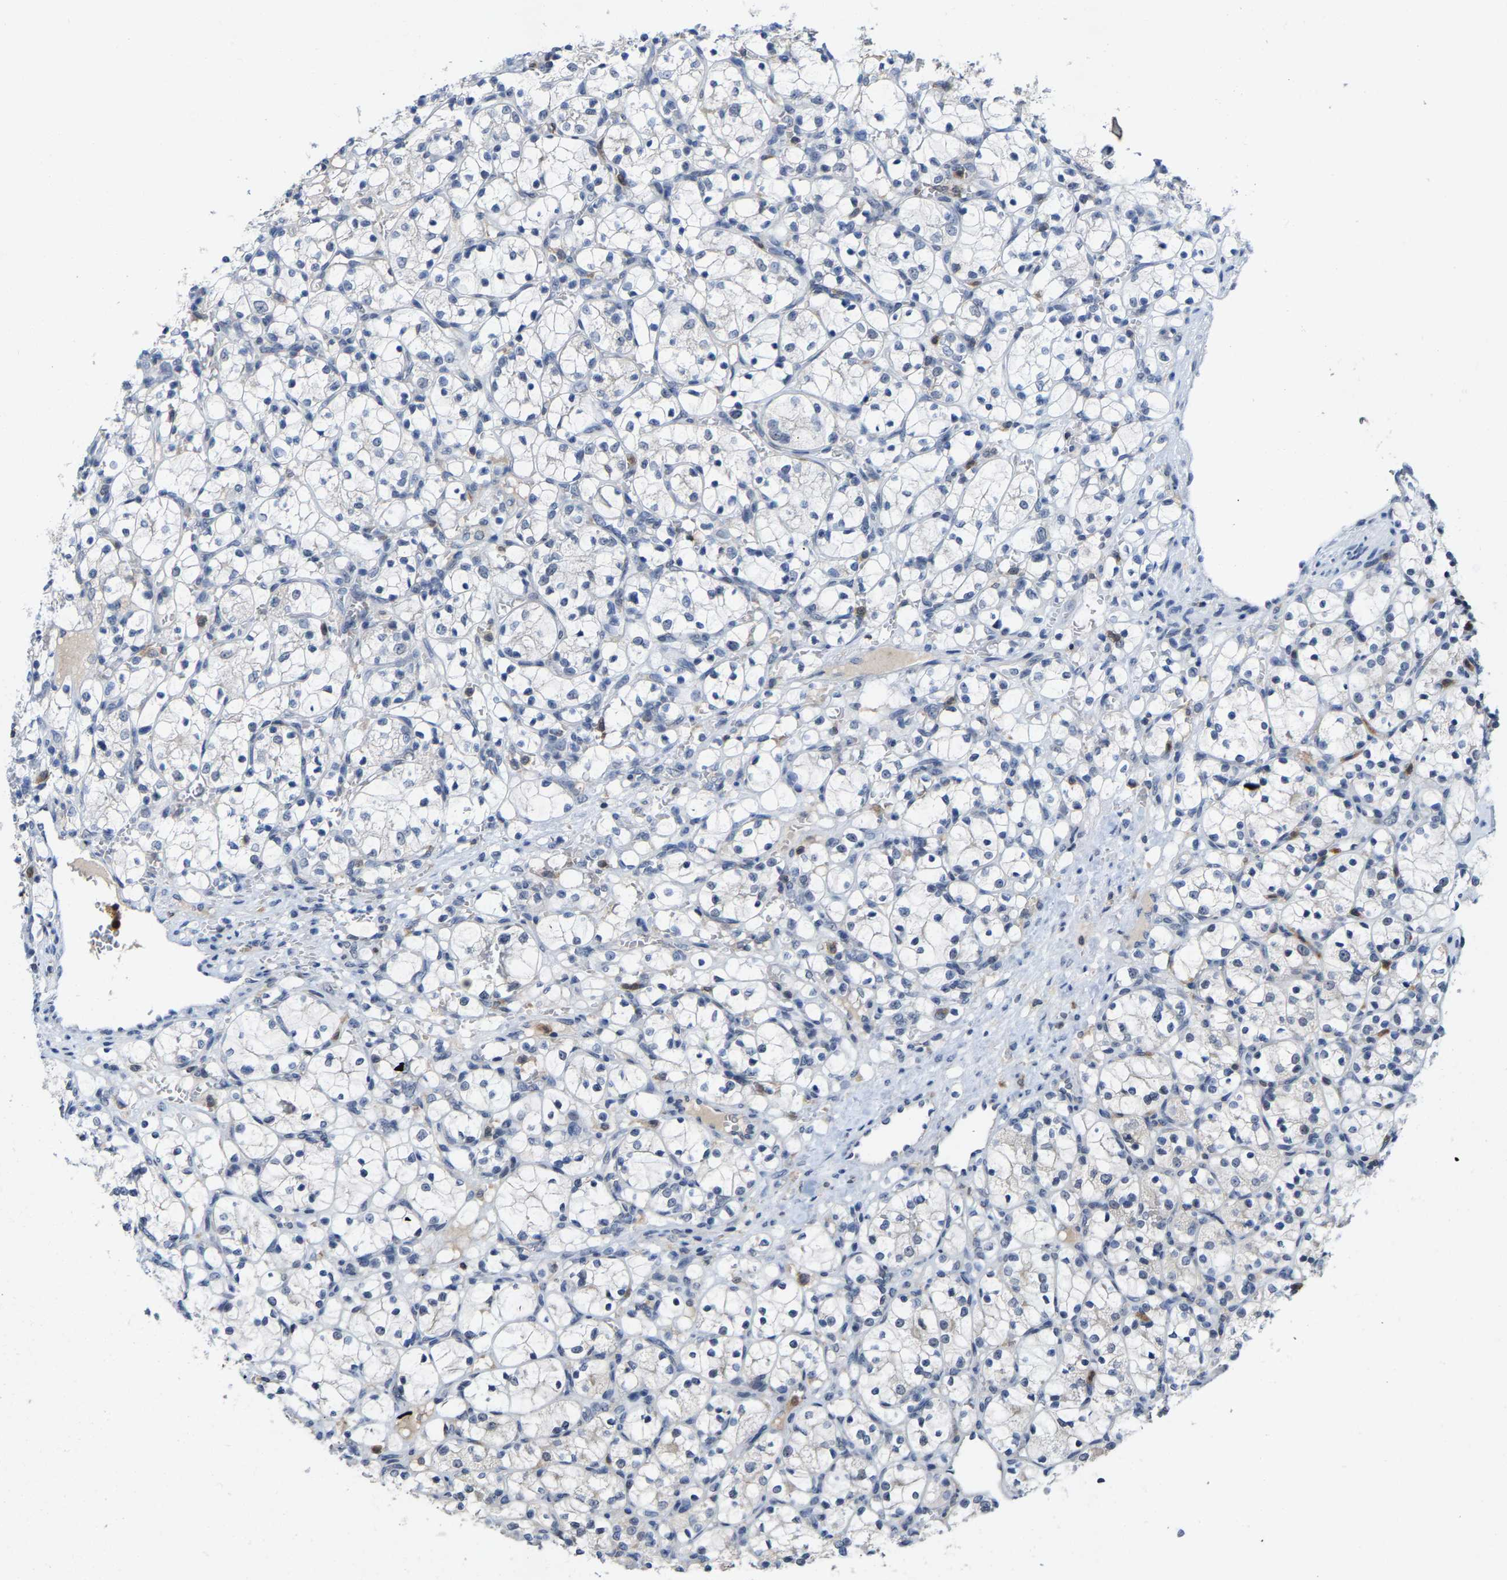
{"staining": {"intensity": "negative", "quantity": "none", "location": "none"}, "tissue": "renal cancer", "cell_type": "Tumor cells", "image_type": "cancer", "snomed": [{"axis": "morphology", "description": "Adenocarcinoma, NOS"}, {"axis": "topography", "description": "Kidney"}], "caption": "Immunohistochemistry (IHC) of human renal cancer (adenocarcinoma) reveals no staining in tumor cells.", "gene": "FGD3", "patient": {"sex": "female", "age": 69}}